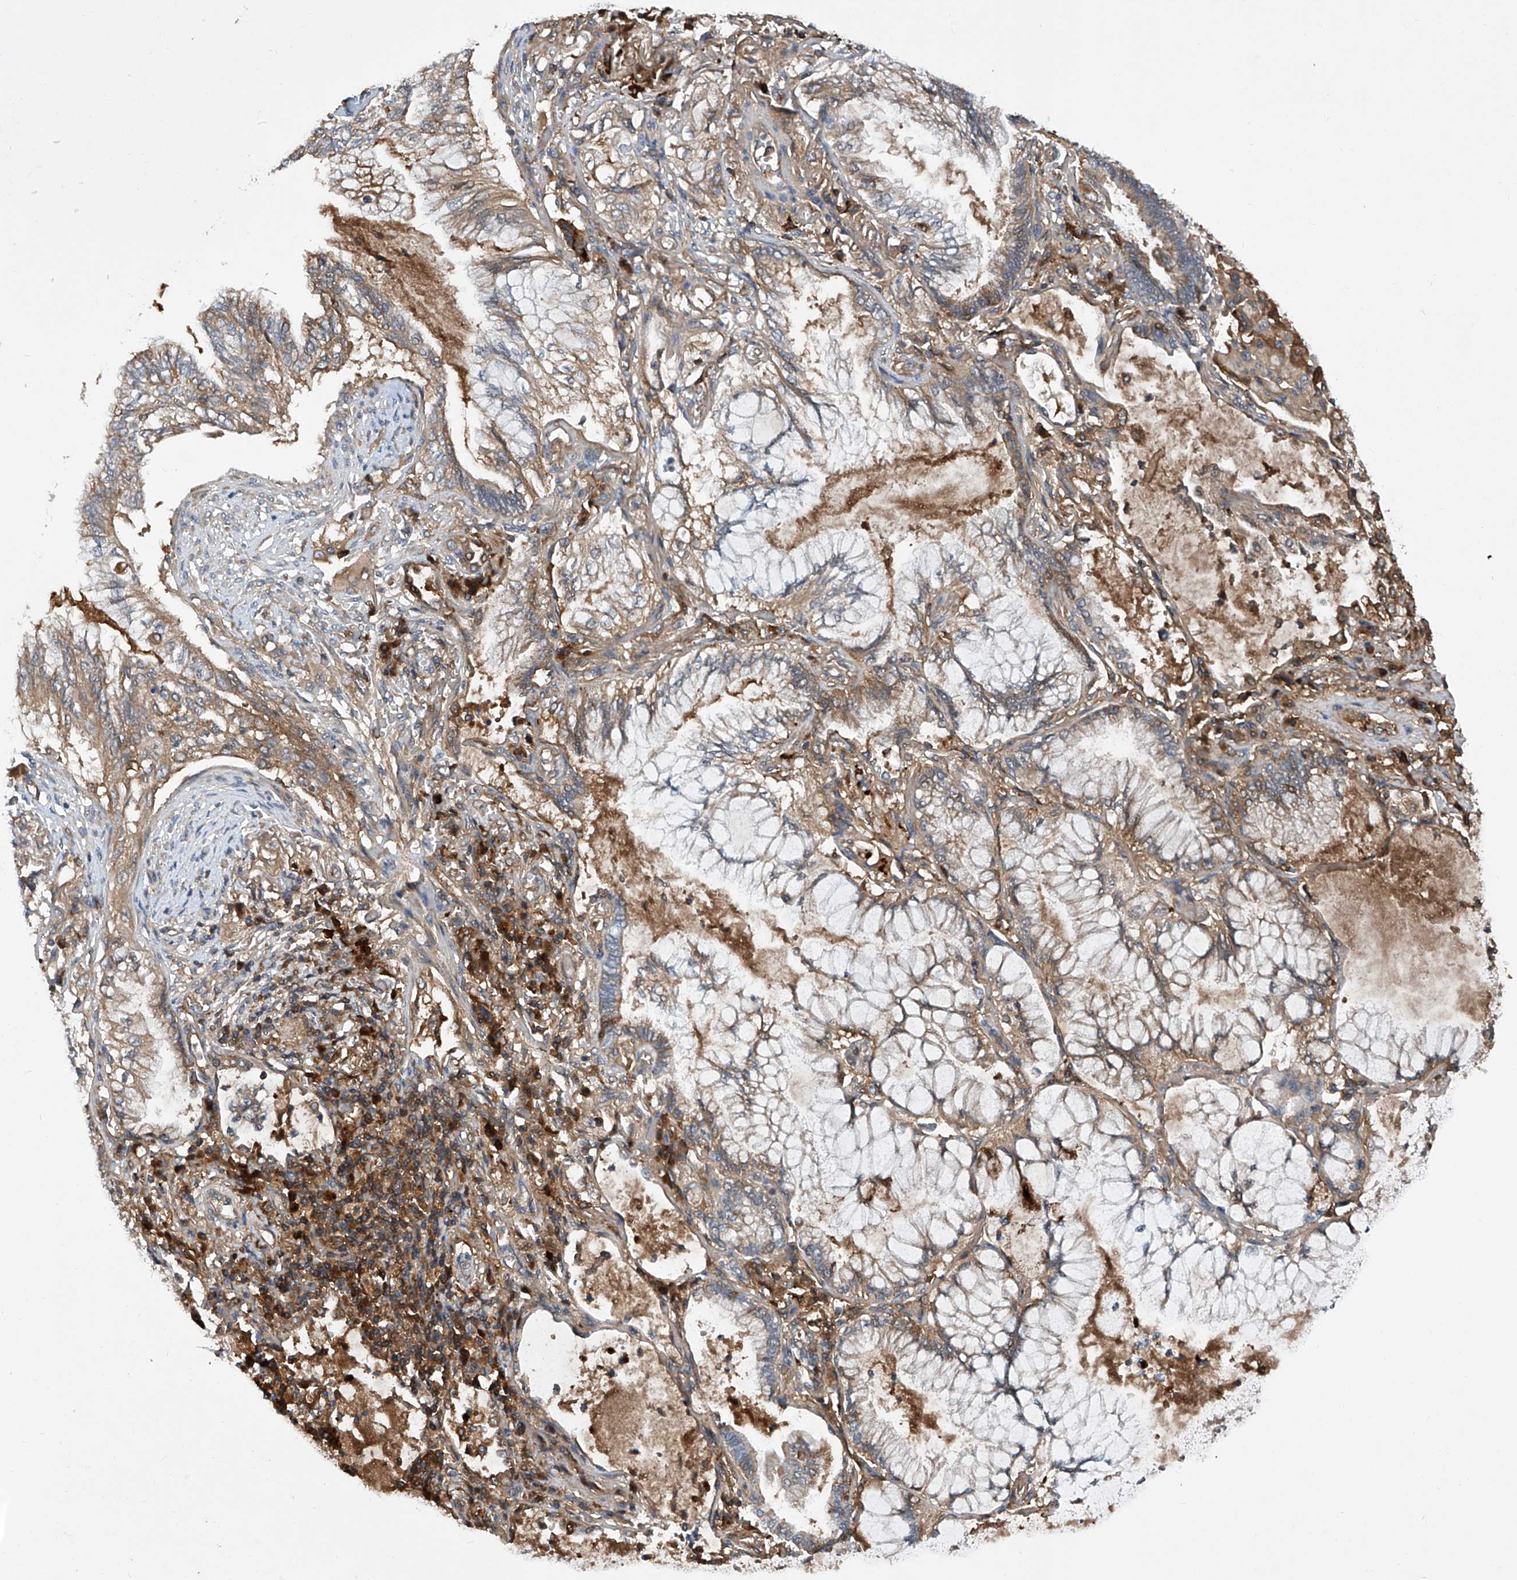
{"staining": {"intensity": "moderate", "quantity": "25%-75%", "location": "cytoplasmic/membranous"}, "tissue": "lung cancer", "cell_type": "Tumor cells", "image_type": "cancer", "snomed": [{"axis": "morphology", "description": "Adenocarcinoma, NOS"}, {"axis": "topography", "description": "Lung"}], "caption": "DAB (3,3'-diaminobenzidine) immunohistochemical staining of lung cancer (adenocarcinoma) displays moderate cytoplasmic/membranous protein staining in approximately 25%-75% of tumor cells. Using DAB (brown) and hematoxylin (blue) stains, captured at high magnification using brightfield microscopy.", "gene": "ASCC3", "patient": {"sex": "female", "age": 70}}